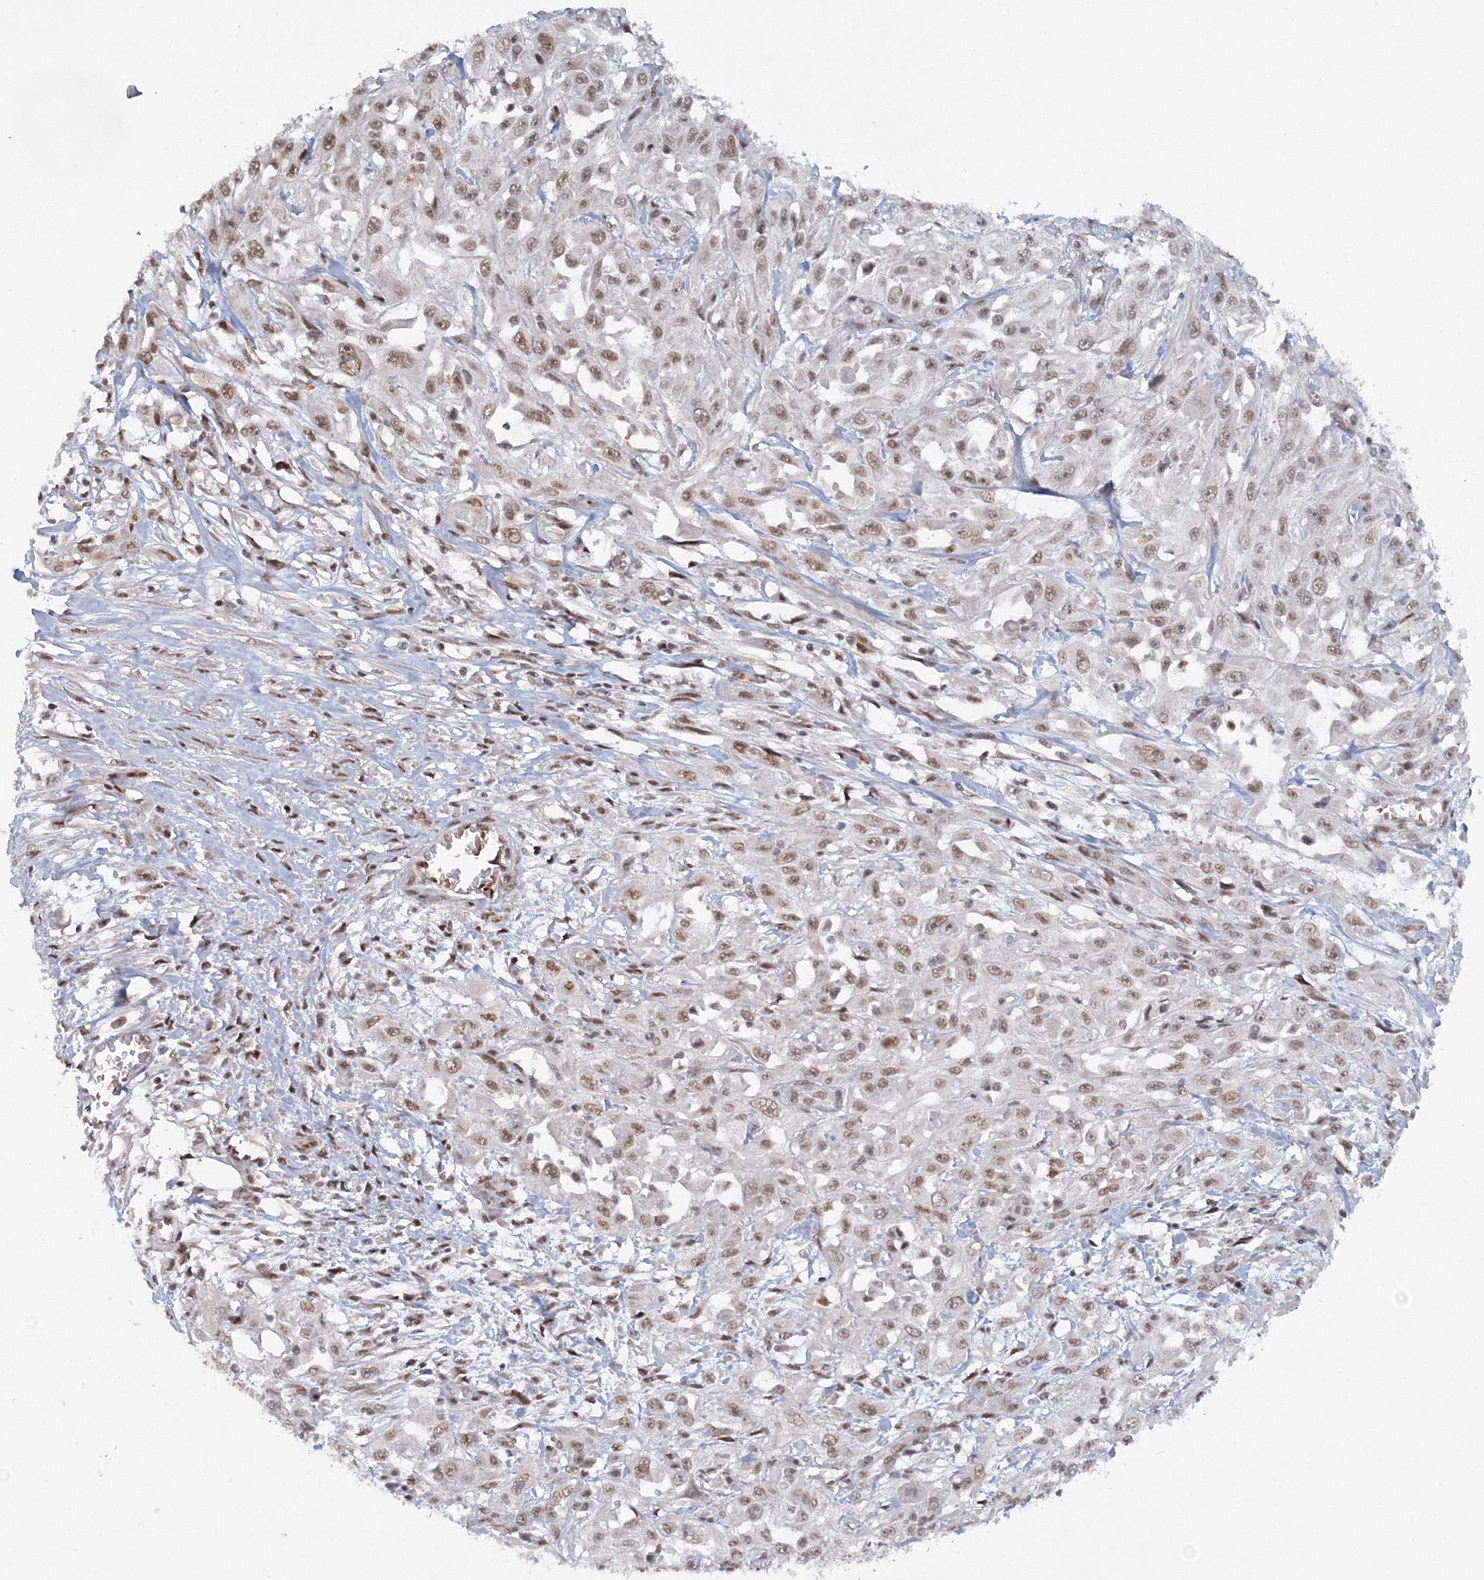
{"staining": {"intensity": "moderate", "quantity": ">75%", "location": "nuclear"}, "tissue": "skin cancer", "cell_type": "Tumor cells", "image_type": "cancer", "snomed": [{"axis": "morphology", "description": "Squamous cell carcinoma, NOS"}, {"axis": "morphology", "description": "Squamous cell carcinoma, metastatic, NOS"}, {"axis": "topography", "description": "Skin"}, {"axis": "topography", "description": "Lymph node"}], "caption": "A histopathology image showing moderate nuclear expression in approximately >75% of tumor cells in skin squamous cell carcinoma, as visualized by brown immunohistochemical staining.", "gene": "C3orf33", "patient": {"sex": "male", "age": 75}}